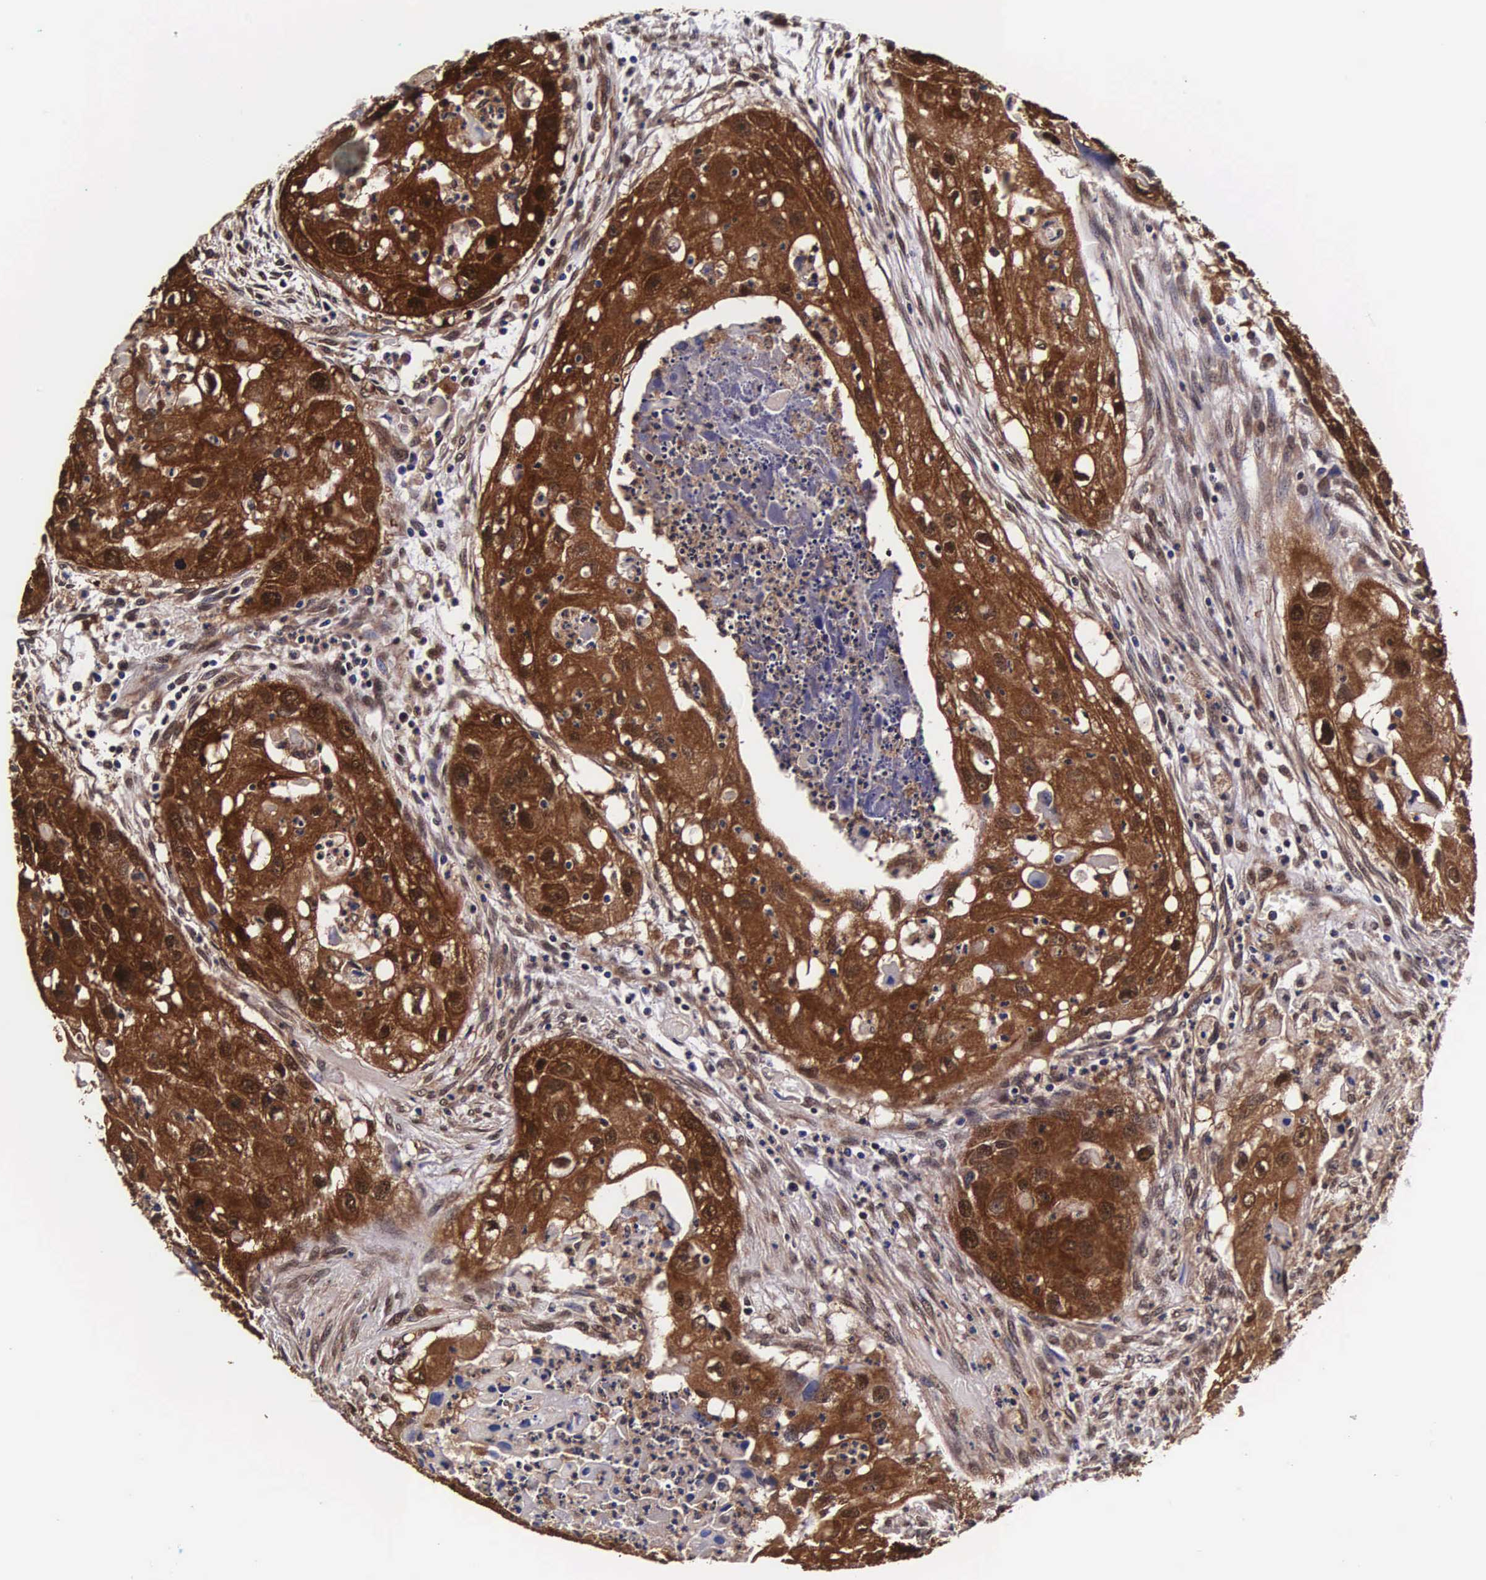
{"staining": {"intensity": "strong", "quantity": ">75%", "location": "cytoplasmic/membranous,nuclear"}, "tissue": "head and neck cancer", "cell_type": "Tumor cells", "image_type": "cancer", "snomed": [{"axis": "morphology", "description": "Squamous cell carcinoma, NOS"}, {"axis": "topography", "description": "Head-Neck"}], "caption": "There is high levels of strong cytoplasmic/membranous and nuclear positivity in tumor cells of head and neck cancer, as demonstrated by immunohistochemical staining (brown color).", "gene": "TECPR2", "patient": {"sex": "male", "age": 64}}